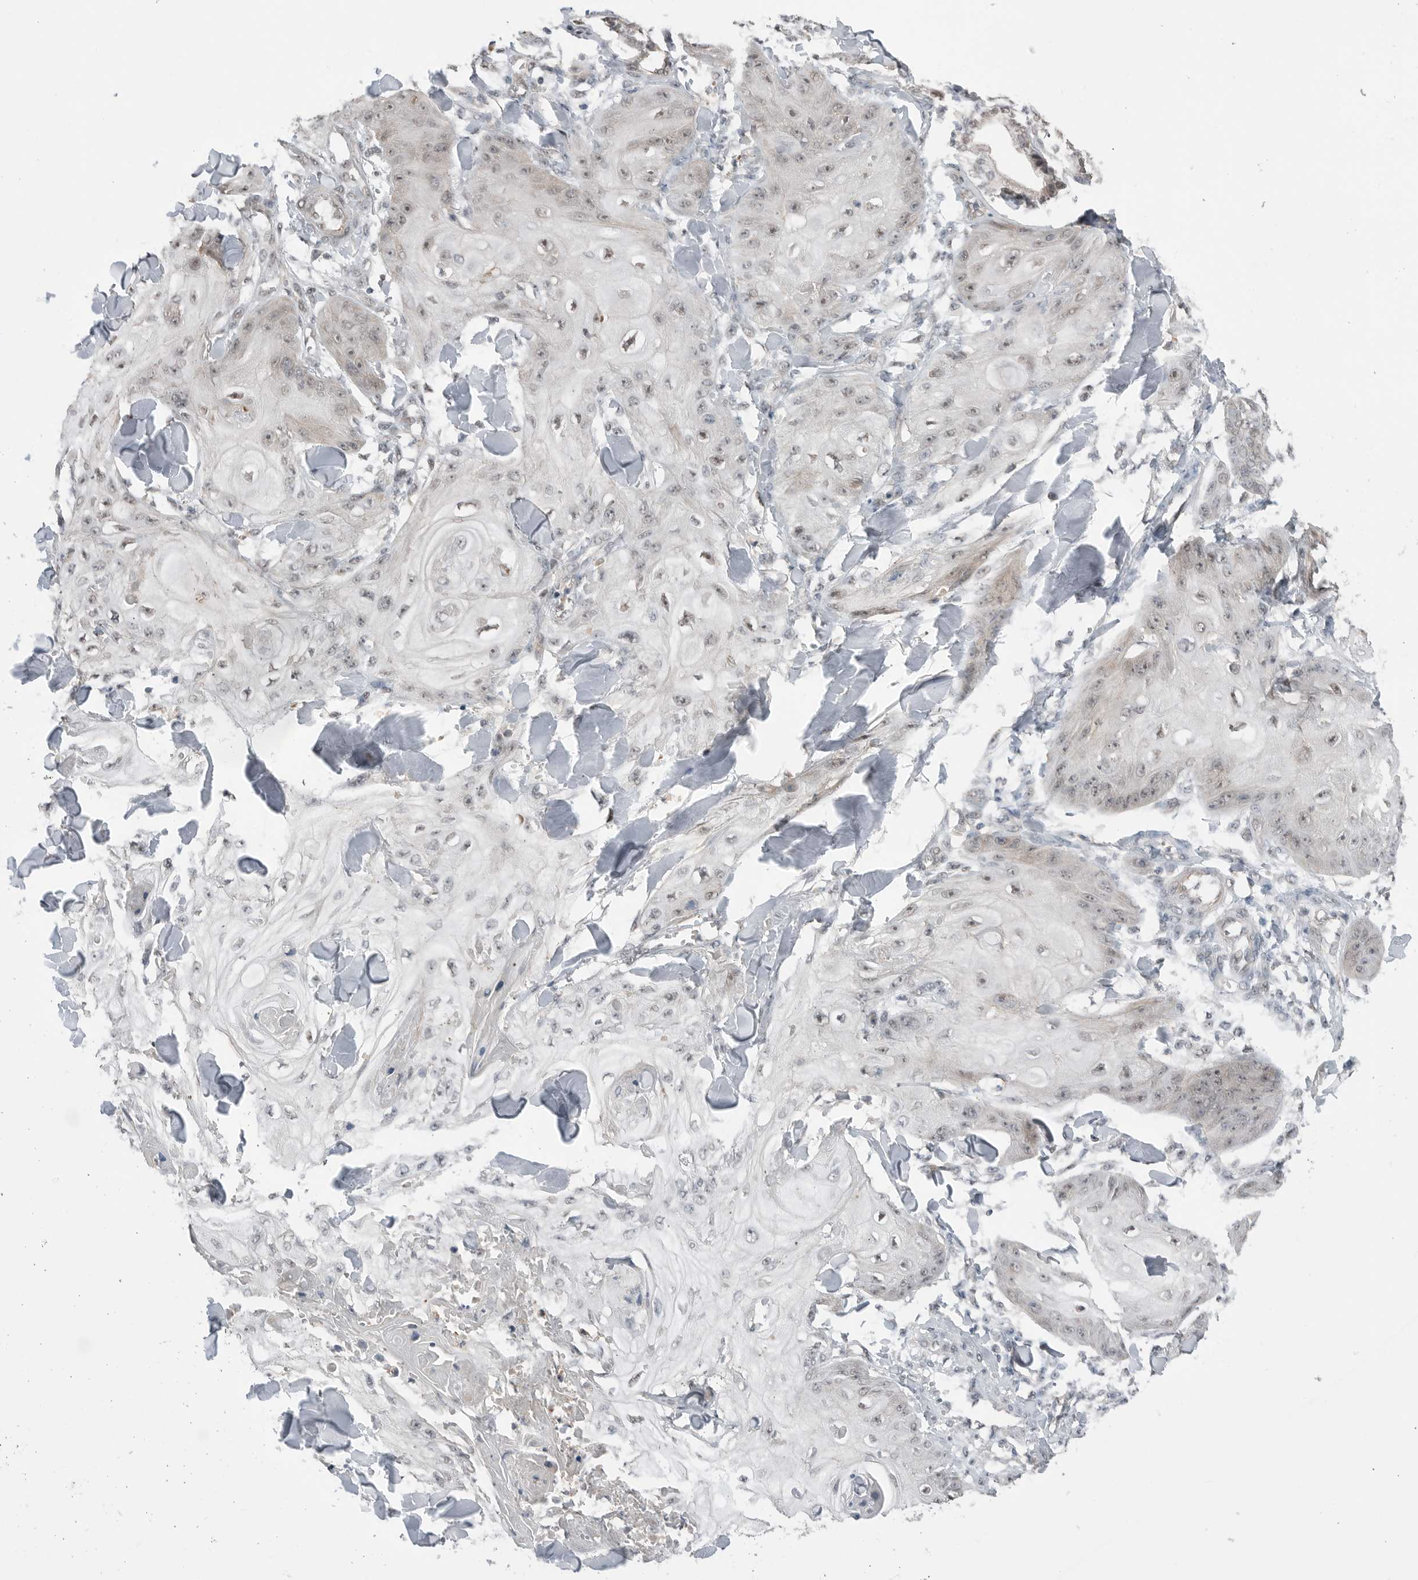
{"staining": {"intensity": "weak", "quantity": "<25%", "location": "nuclear"}, "tissue": "skin cancer", "cell_type": "Tumor cells", "image_type": "cancer", "snomed": [{"axis": "morphology", "description": "Squamous cell carcinoma, NOS"}, {"axis": "topography", "description": "Skin"}], "caption": "Immunohistochemical staining of skin cancer displays no significant staining in tumor cells. (Brightfield microscopy of DAB (3,3'-diaminobenzidine) IHC at high magnification).", "gene": "NTAQ1", "patient": {"sex": "male", "age": 74}}